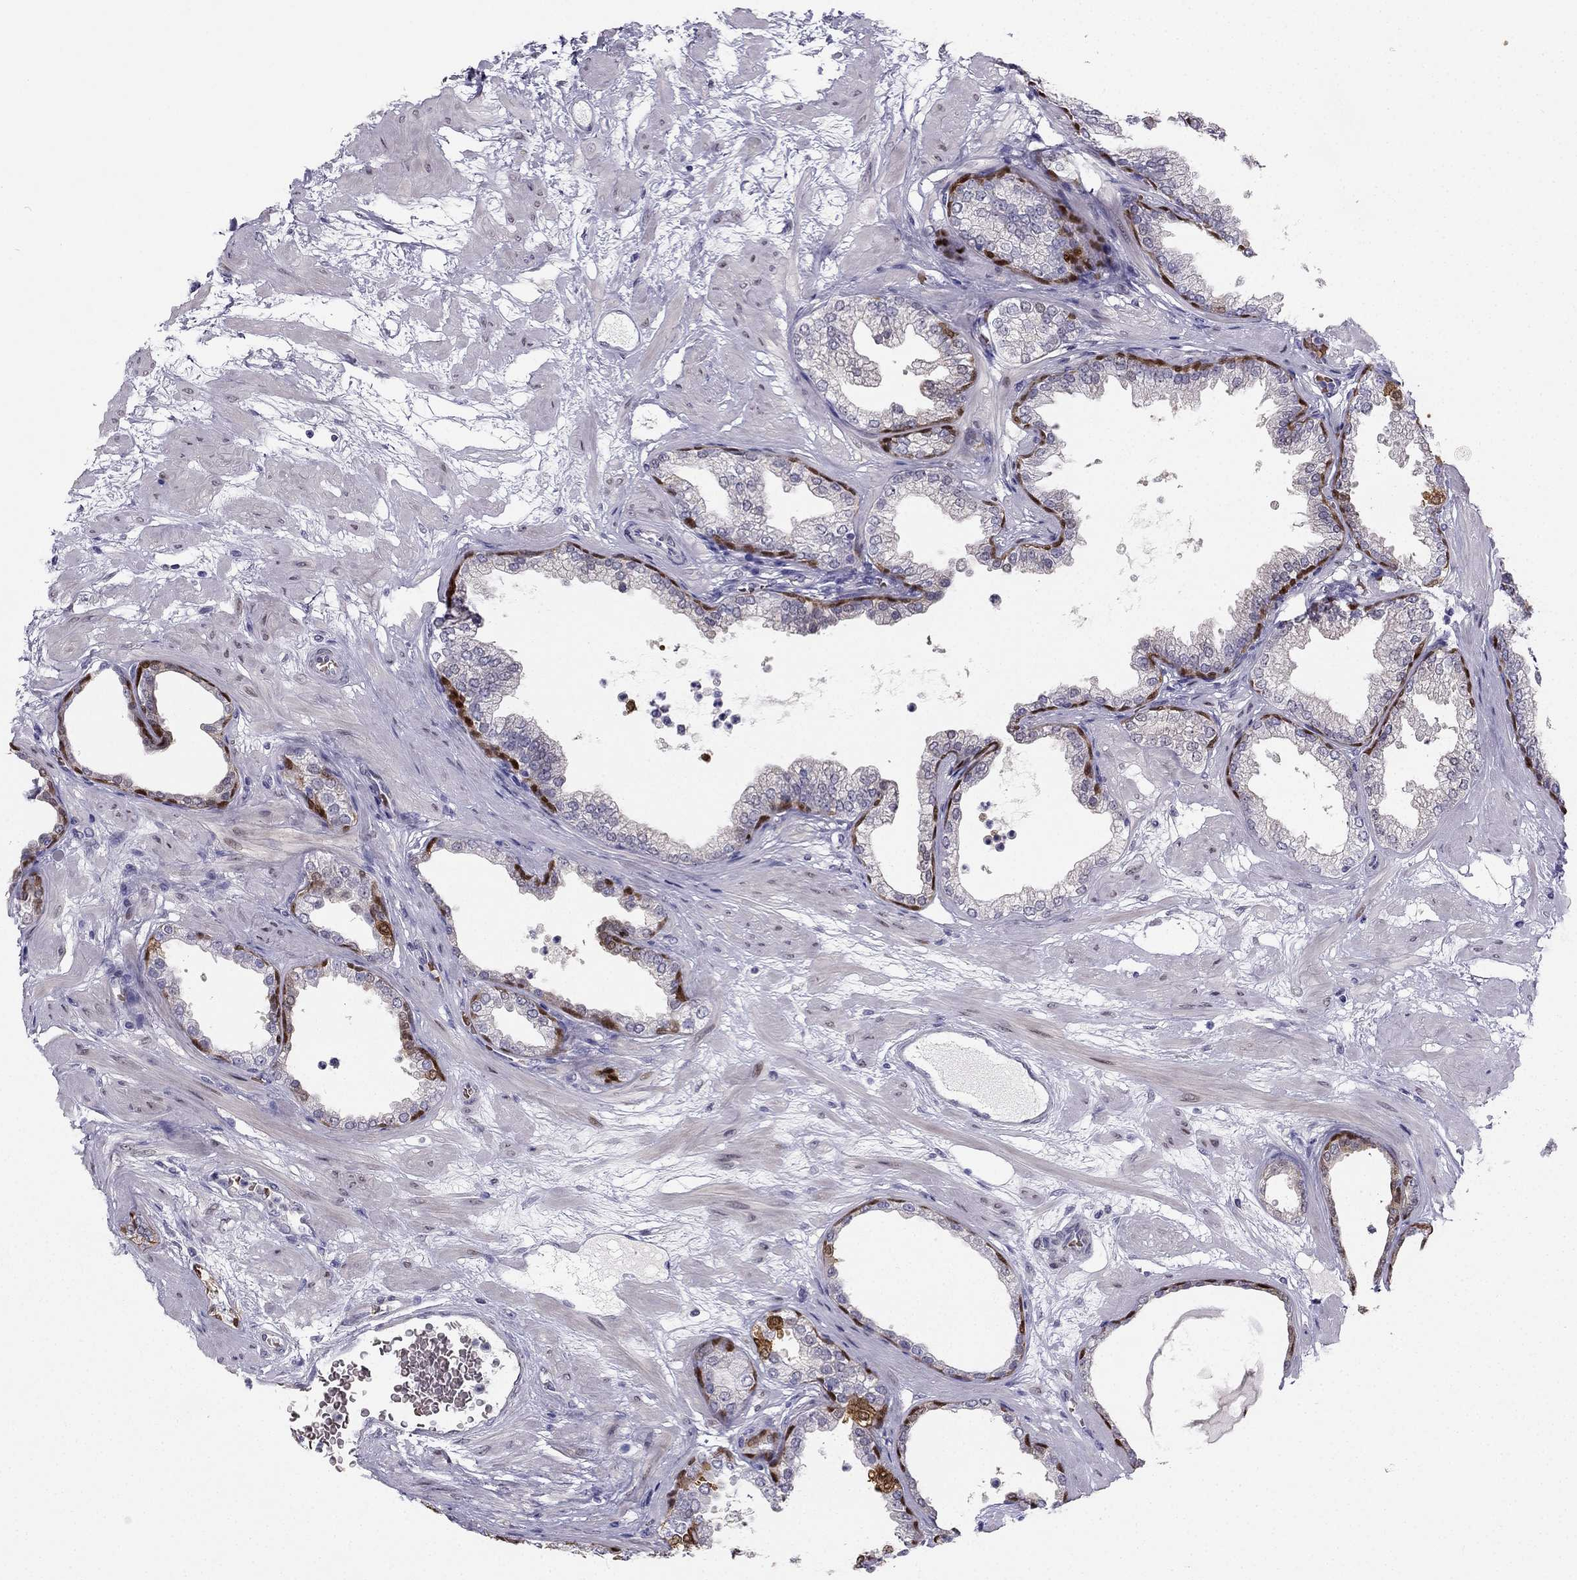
{"staining": {"intensity": "strong", "quantity": "25%-75%", "location": "nuclear"}, "tissue": "prostate", "cell_type": "Glandular cells", "image_type": "normal", "snomed": [{"axis": "morphology", "description": "Normal tissue, NOS"}, {"axis": "topography", "description": "Prostate"}], "caption": "This image shows immunohistochemistry (IHC) staining of unremarkable human prostate, with high strong nuclear staining in approximately 25%-75% of glandular cells.", "gene": "RSPH14", "patient": {"sex": "male", "age": 37}}